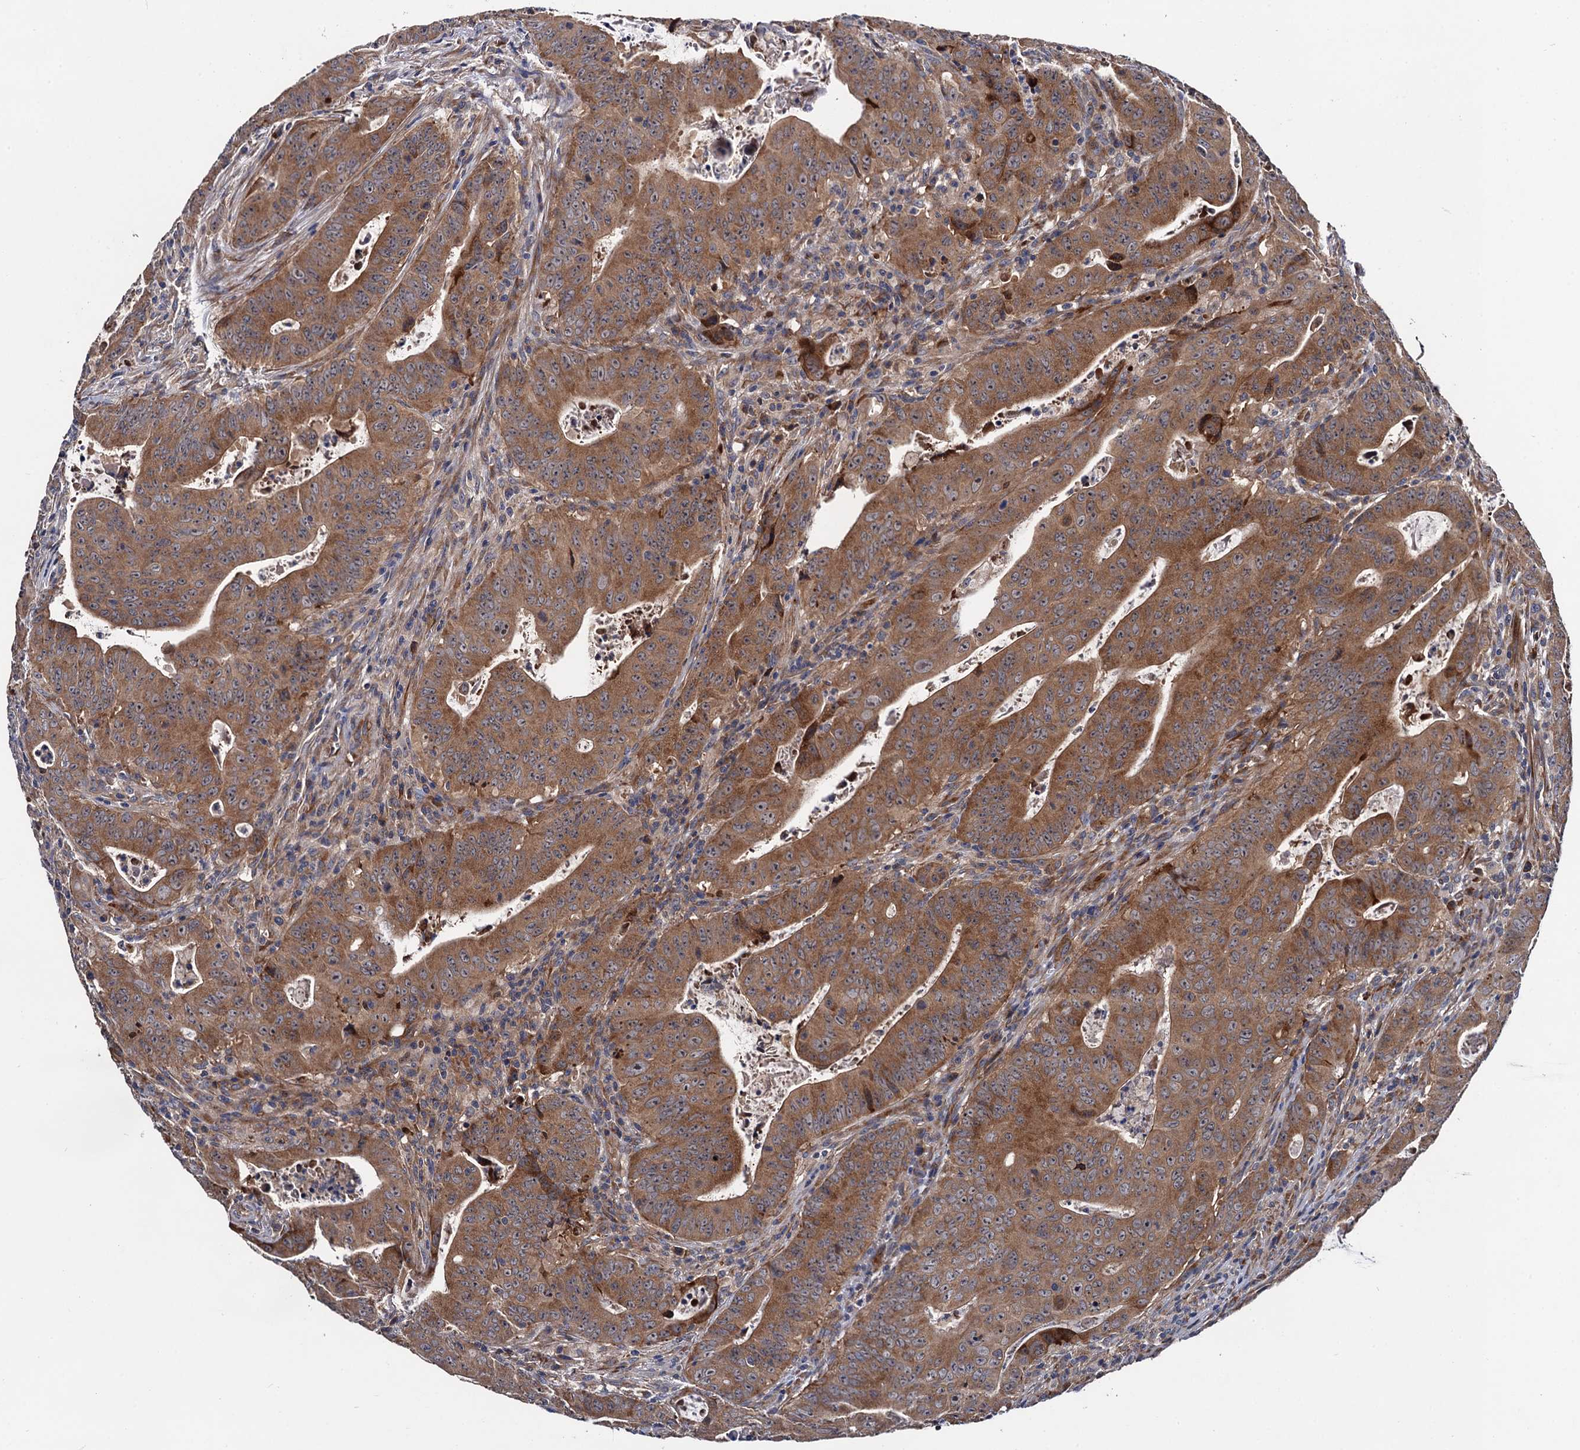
{"staining": {"intensity": "moderate", "quantity": ">75%", "location": "cytoplasmic/membranous"}, "tissue": "colorectal cancer", "cell_type": "Tumor cells", "image_type": "cancer", "snomed": [{"axis": "morphology", "description": "Adenocarcinoma, NOS"}, {"axis": "topography", "description": "Rectum"}], "caption": "Colorectal adenocarcinoma stained with a protein marker displays moderate staining in tumor cells.", "gene": "TRMT112", "patient": {"sex": "female", "age": 75}}